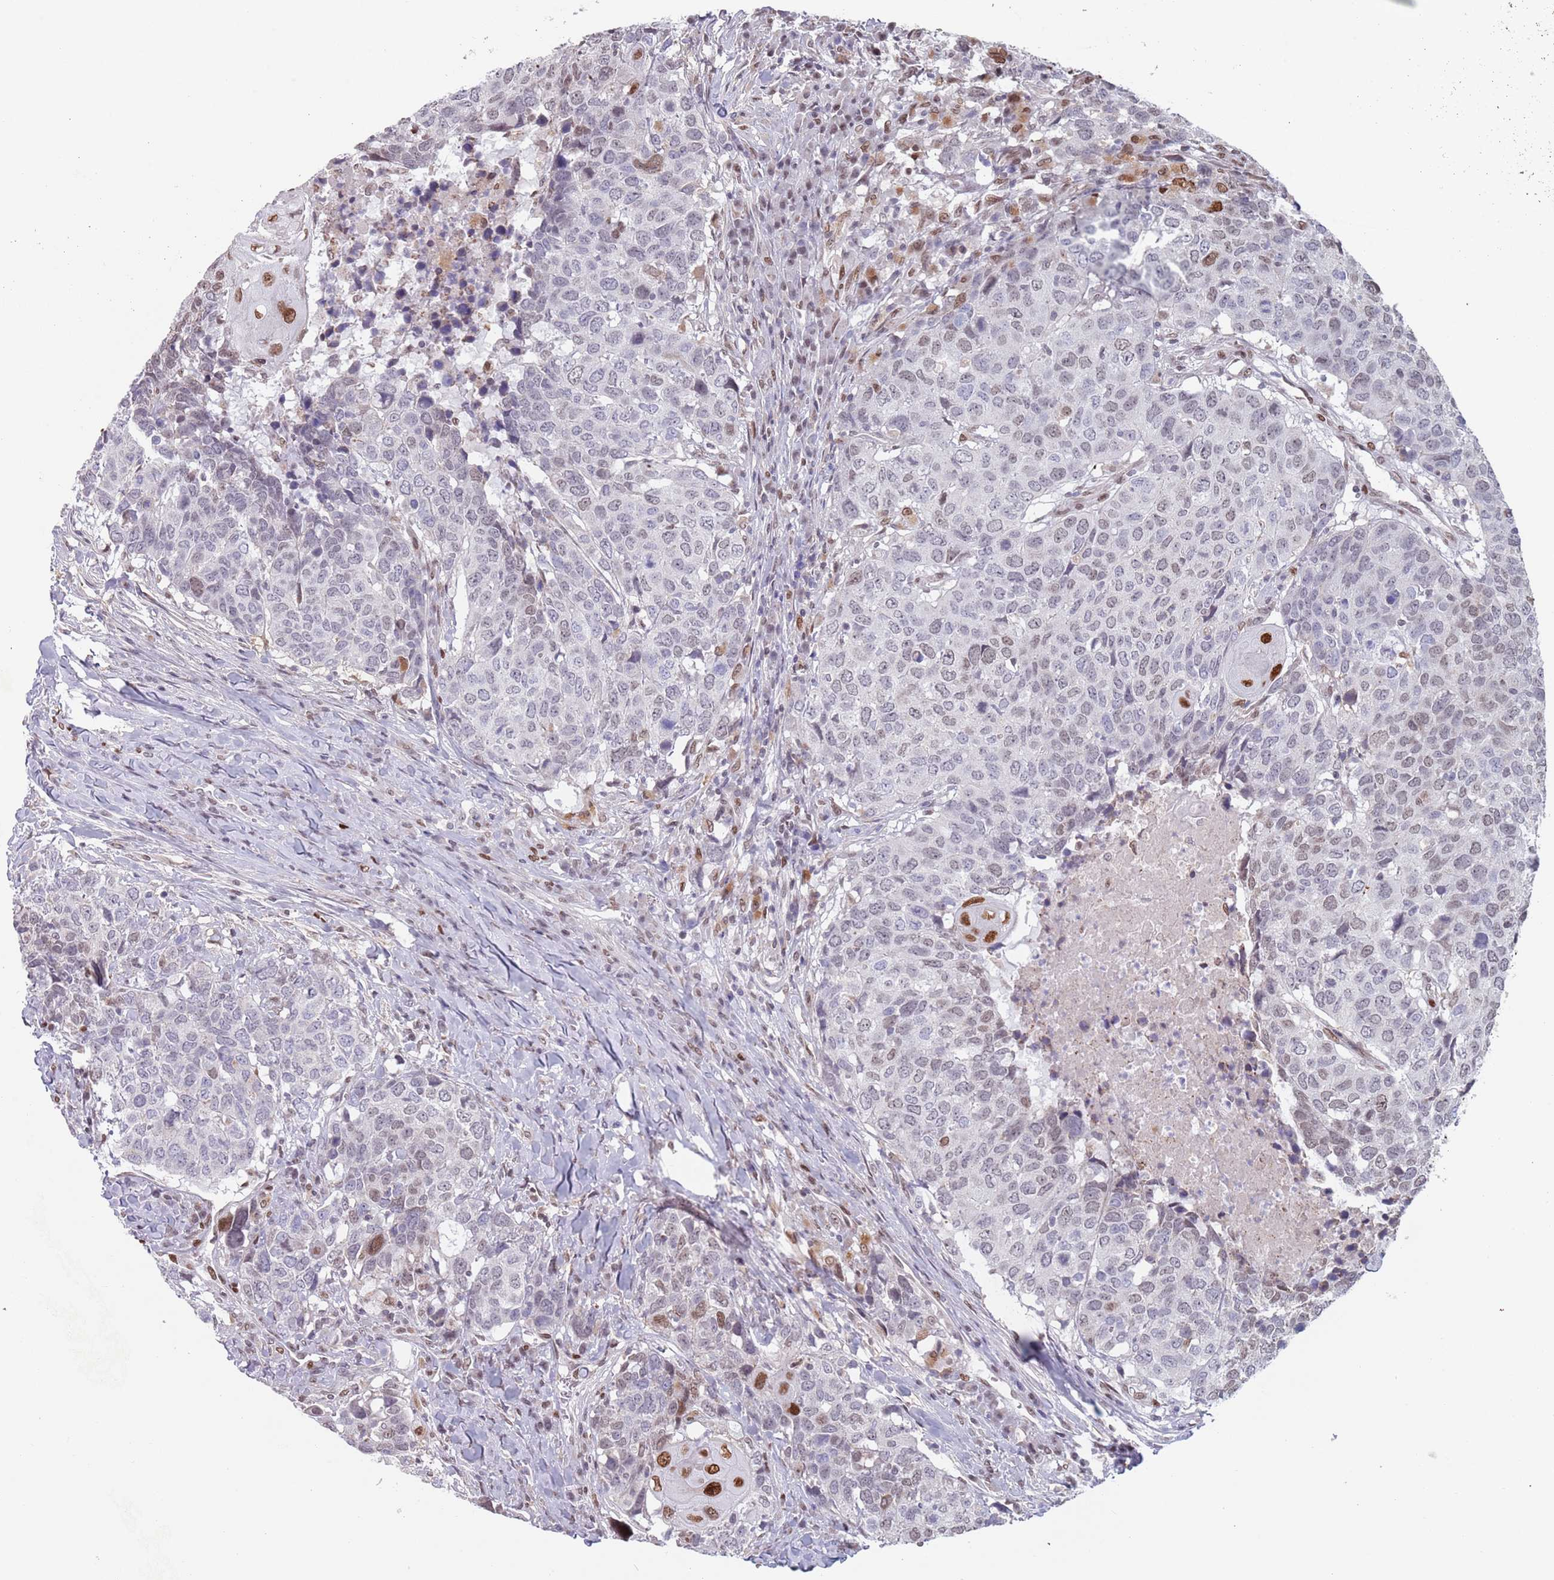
{"staining": {"intensity": "moderate", "quantity": "<25%", "location": "nuclear"}, "tissue": "head and neck cancer", "cell_type": "Tumor cells", "image_type": "cancer", "snomed": [{"axis": "morphology", "description": "Normal tissue, NOS"}, {"axis": "morphology", "description": "Squamous cell carcinoma, NOS"}, {"axis": "topography", "description": "Skeletal muscle"}, {"axis": "topography", "description": "Vascular tissue"}, {"axis": "topography", "description": "Peripheral nerve tissue"}, {"axis": "topography", "description": "Head-Neck"}], "caption": "Immunohistochemical staining of head and neck cancer (squamous cell carcinoma) demonstrates moderate nuclear protein positivity in about <25% of tumor cells.", "gene": "MFSD12", "patient": {"sex": "male", "age": 66}}